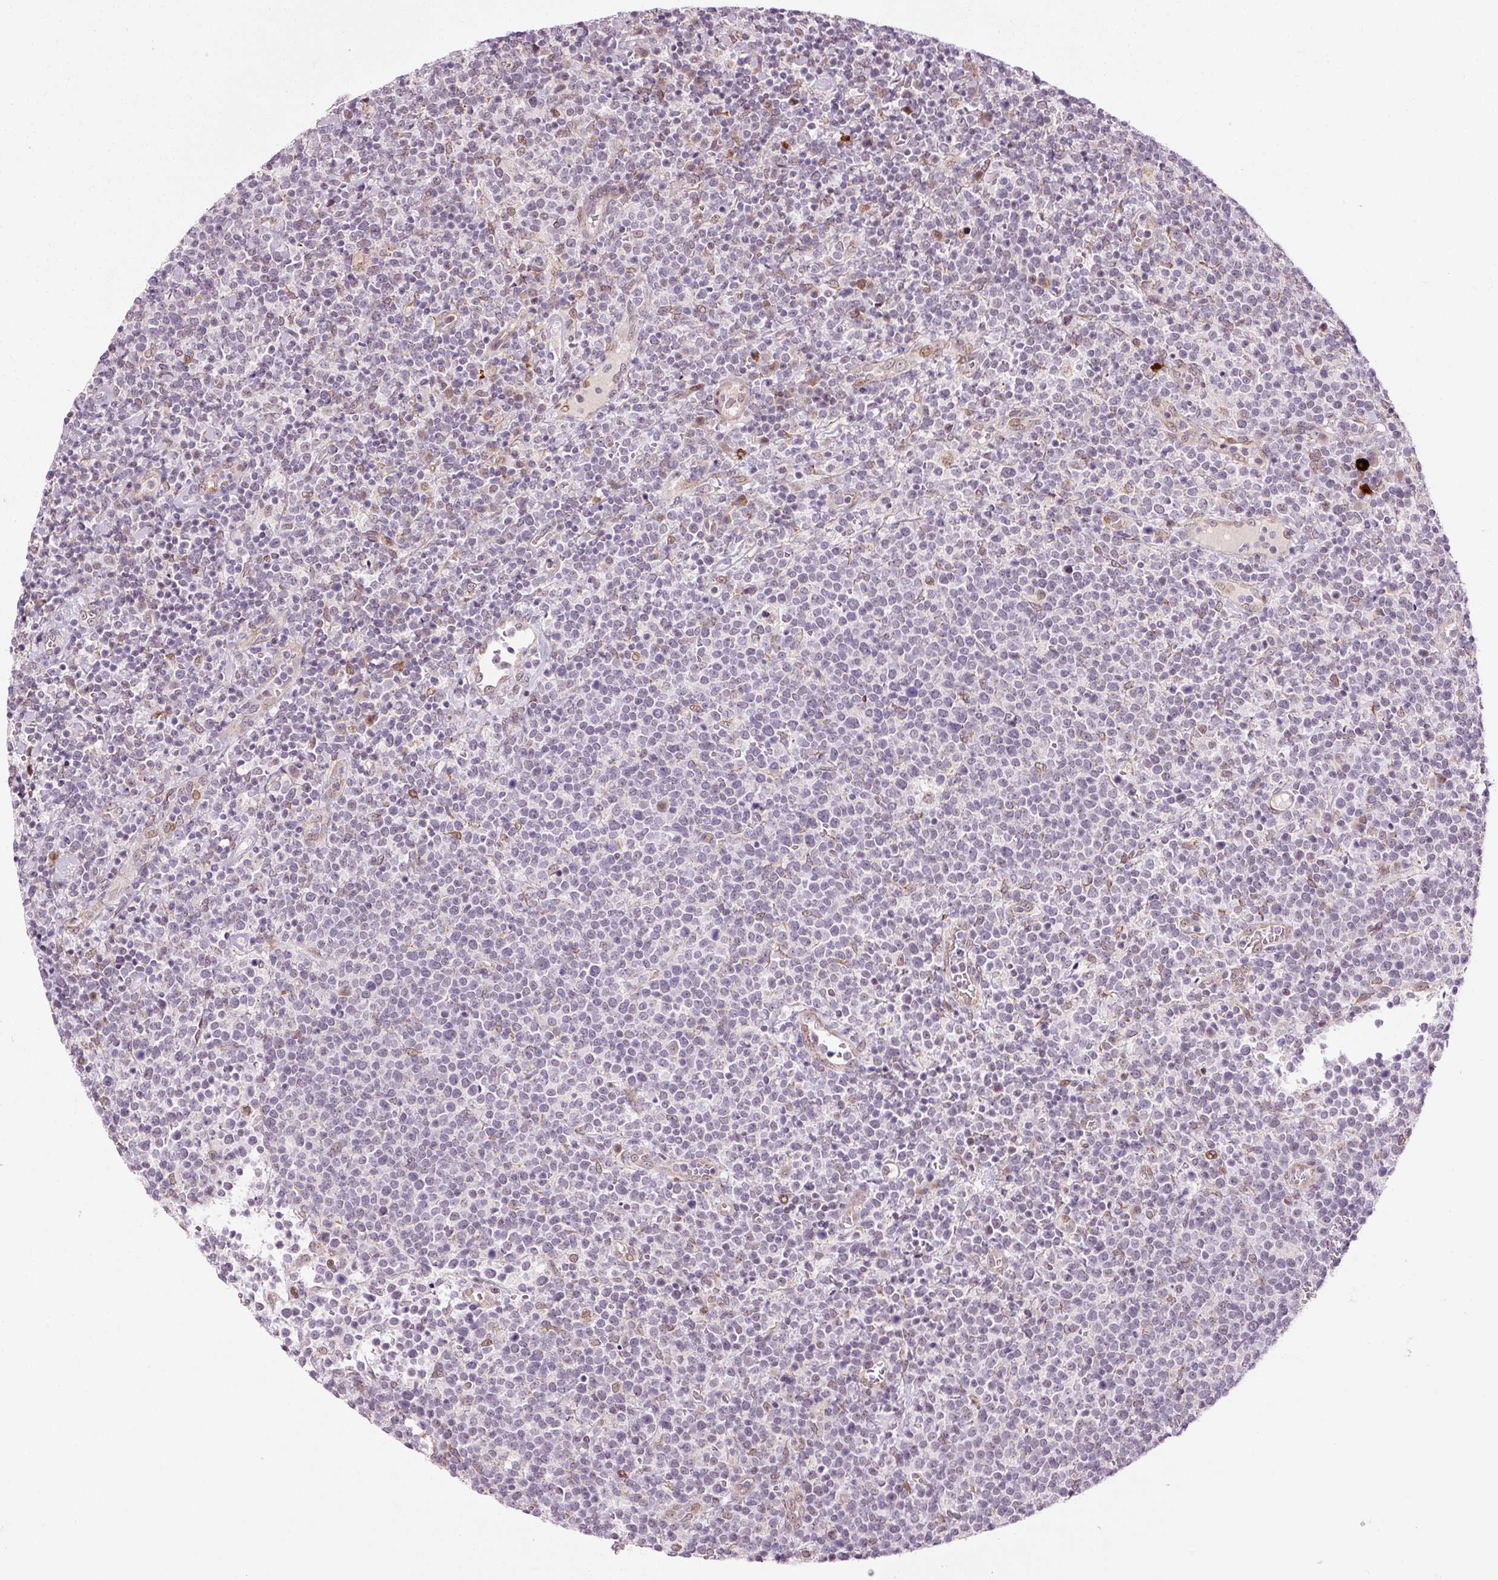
{"staining": {"intensity": "negative", "quantity": "none", "location": "none"}, "tissue": "lymphoma", "cell_type": "Tumor cells", "image_type": "cancer", "snomed": [{"axis": "morphology", "description": "Malignant lymphoma, non-Hodgkin's type, High grade"}, {"axis": "topography", "description": "Lymph node"}], "caption": "Malignant lymphoma, non-Hodgkin's type (high-grade) was stained to show a protein in brown. There is no significant positivity in tumor cells. (DAB (3,3'-diaminobenzidine) immunohistochemistry with hematoxylin counter stain).", "gene": "ANKRD20A1", "patient": {"sex": "male", "age": 61}}